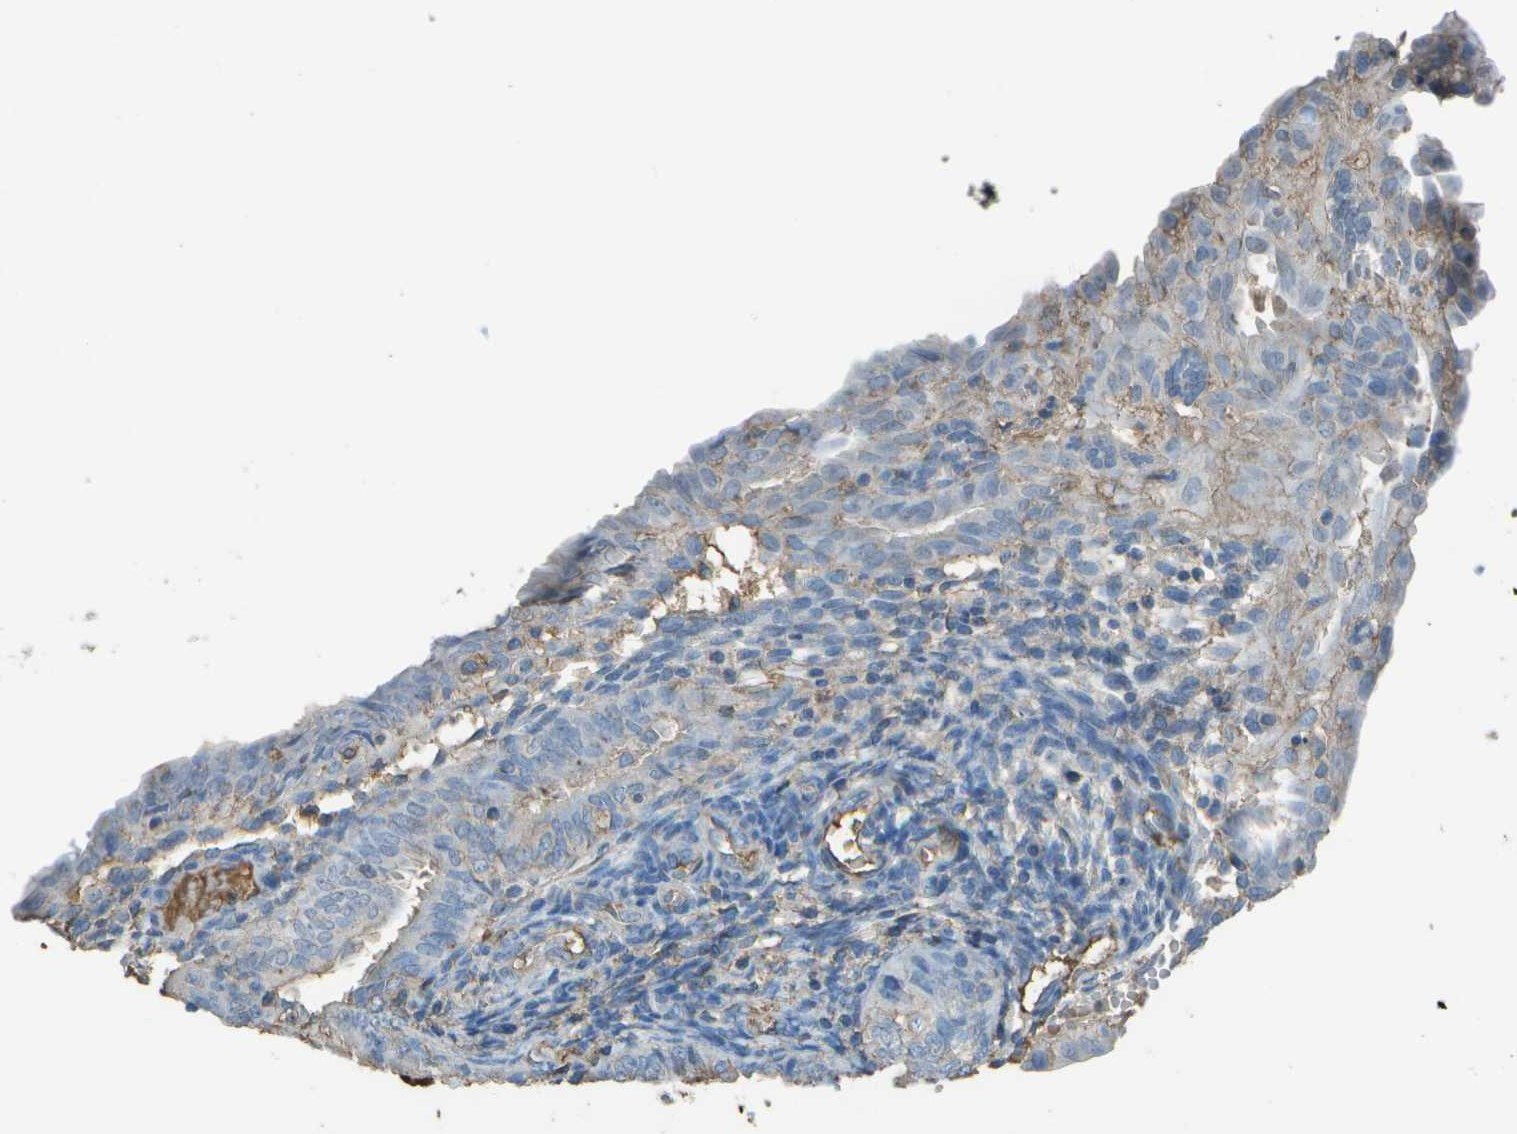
{"staining": {"intensity": "weak", "quantity": "<25%", "location": "cytoplasmic/membranous"}, "tissue": "endometrial cancer", "cell_type": "Tumor cells", "image_type": "cancer", "snomed": [{"axis": "morphology", "description": "Adenocarcinoma, NOS"}, {"axis": "topography", "description": "Endometrium"}], "caption": "This is an immunohistochemistry photomicrograph of endometrial cancer (adenocarcinoma). There is no expression in tumor cells.", "gene": "CYP4F11", "patient": {"sex": "female", "age": 58}}